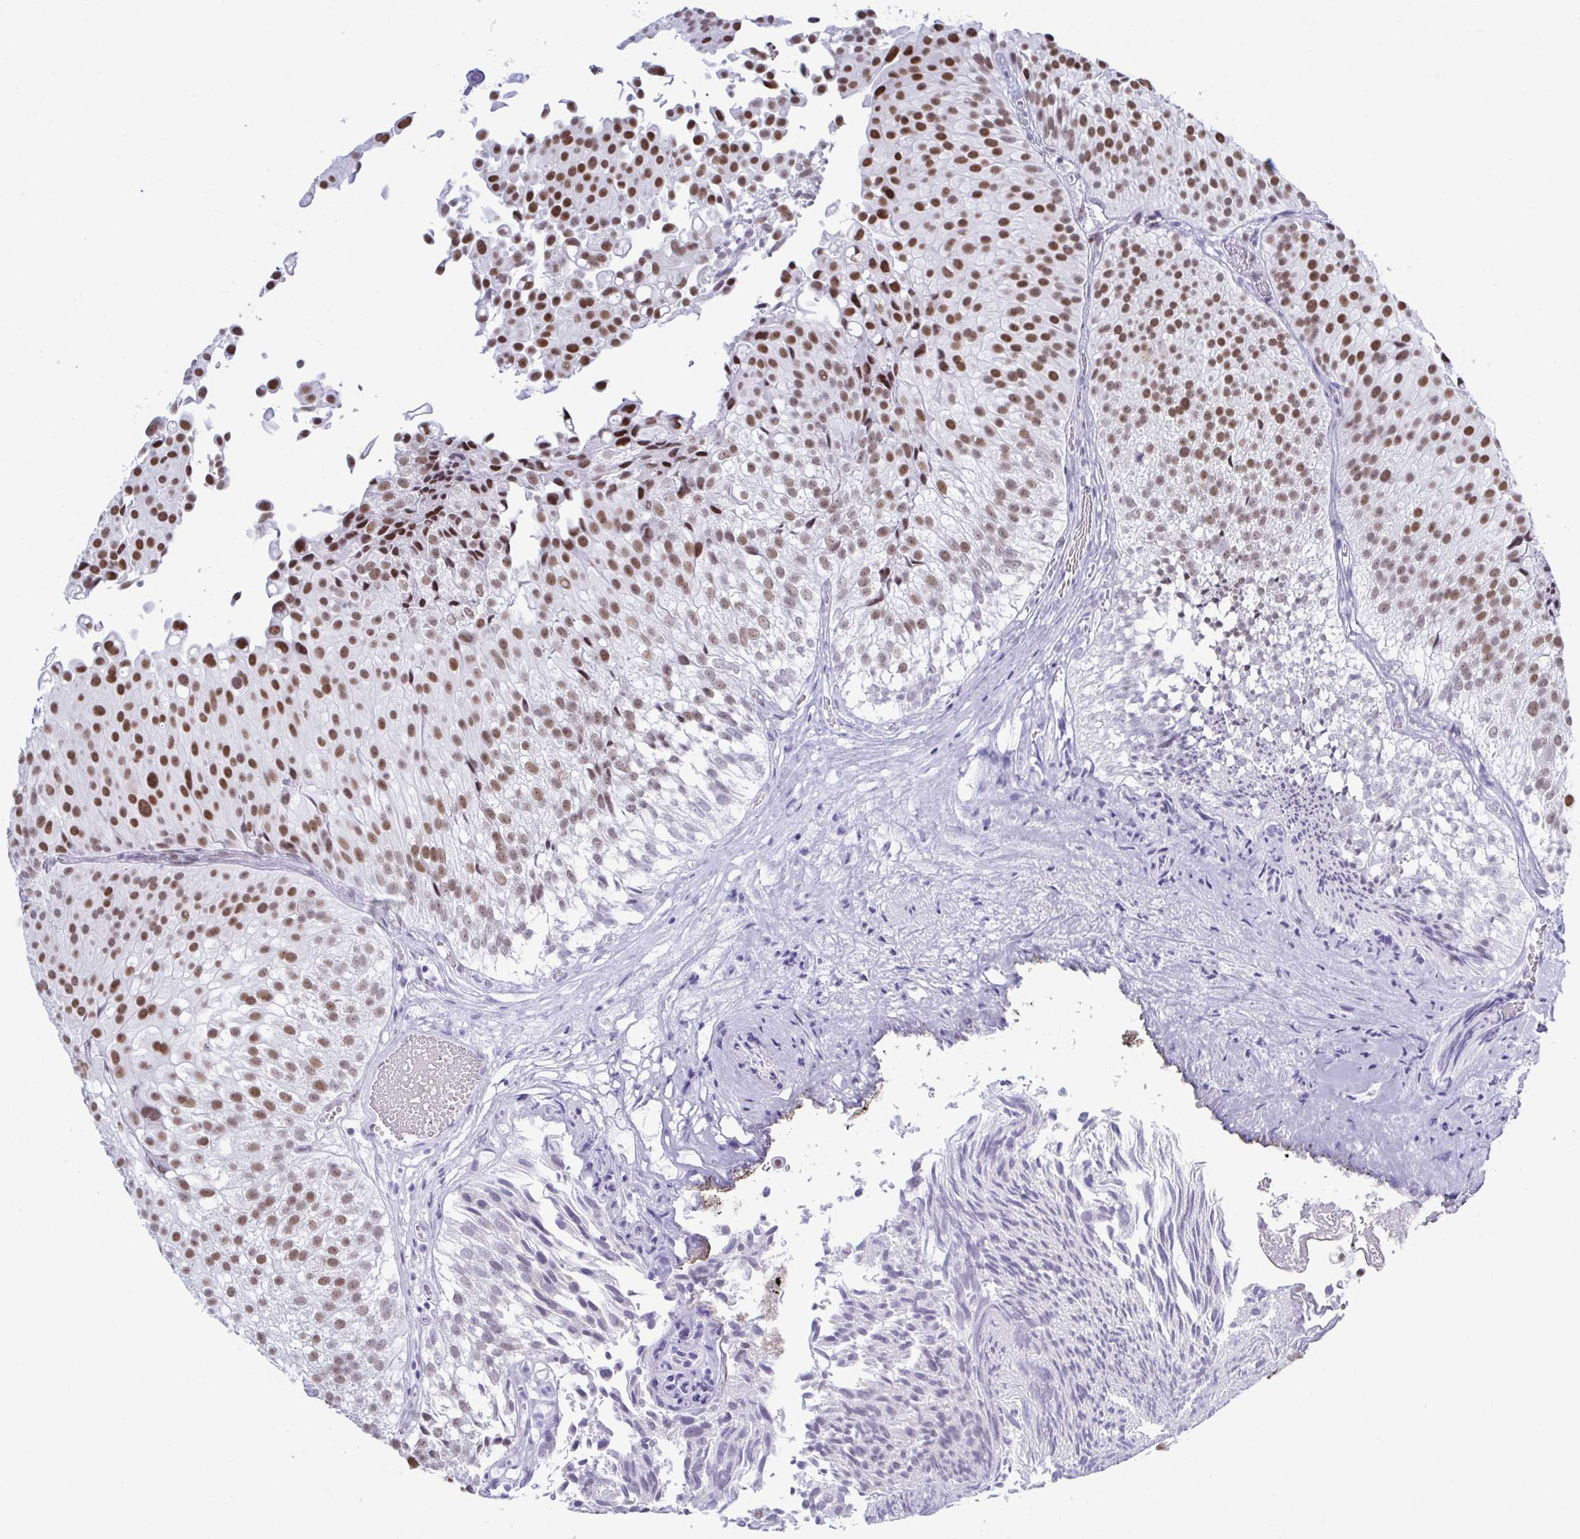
{"staining": {"intensity": "strong", "quantity": ">75%", "location": "nuclear"}, "tissue": "urothelial cancer", "cell_type": "Tumor cells", "image_type": "cancer", "snomed": [{"axis": "morphology", "description": "Urothelial carcinoma, Low grade"}, {"axis": "topography", "description": "Urinary bladder"}], "caption": "Low-grade urothelial carcinoma stained with a brown dye reveals strong nuclear positive expression in about >75% of tumor cells.", "gene": "SUGP2", "patient": {"sex": "male", "age": 80}}